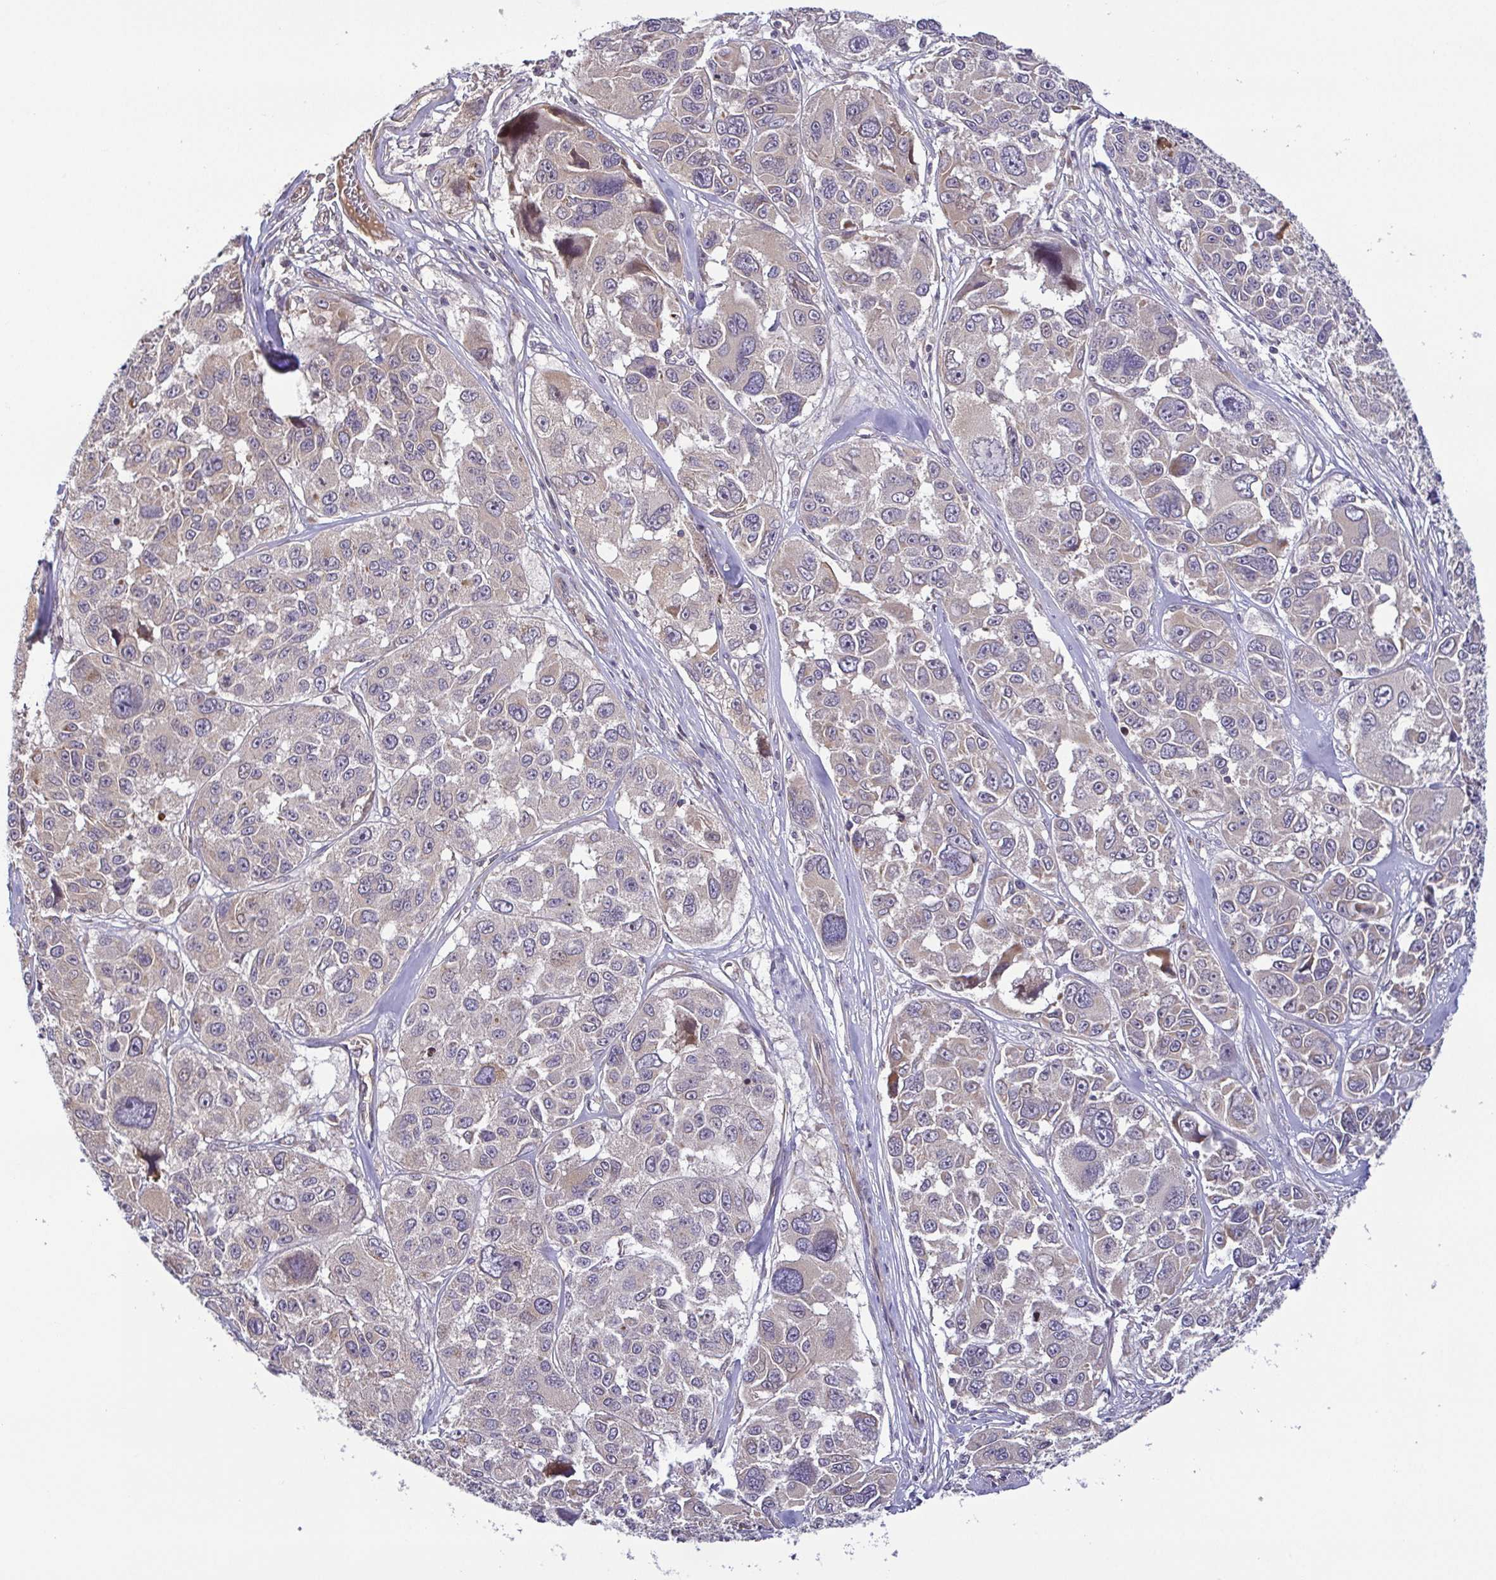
{"staining": {"intensity": "weak", "quantity": "<25%", "location": "cytoplasmic/membranous"}, "tissue": "melanoma", "cell_type": "Tumor cells", "image_type": "cancer", "snomed": [{"axis": "morphology", "description": "Malignant melanoma, NOS"}, {"axis": "topography", "description": "Skin"}], "caption": "DAB immunohistochemical staining of human malignant melanoma displays no significant staining in tumor cells.", "gene": "OSBPL7", "patient": {"sex": "female", "age": 66}}